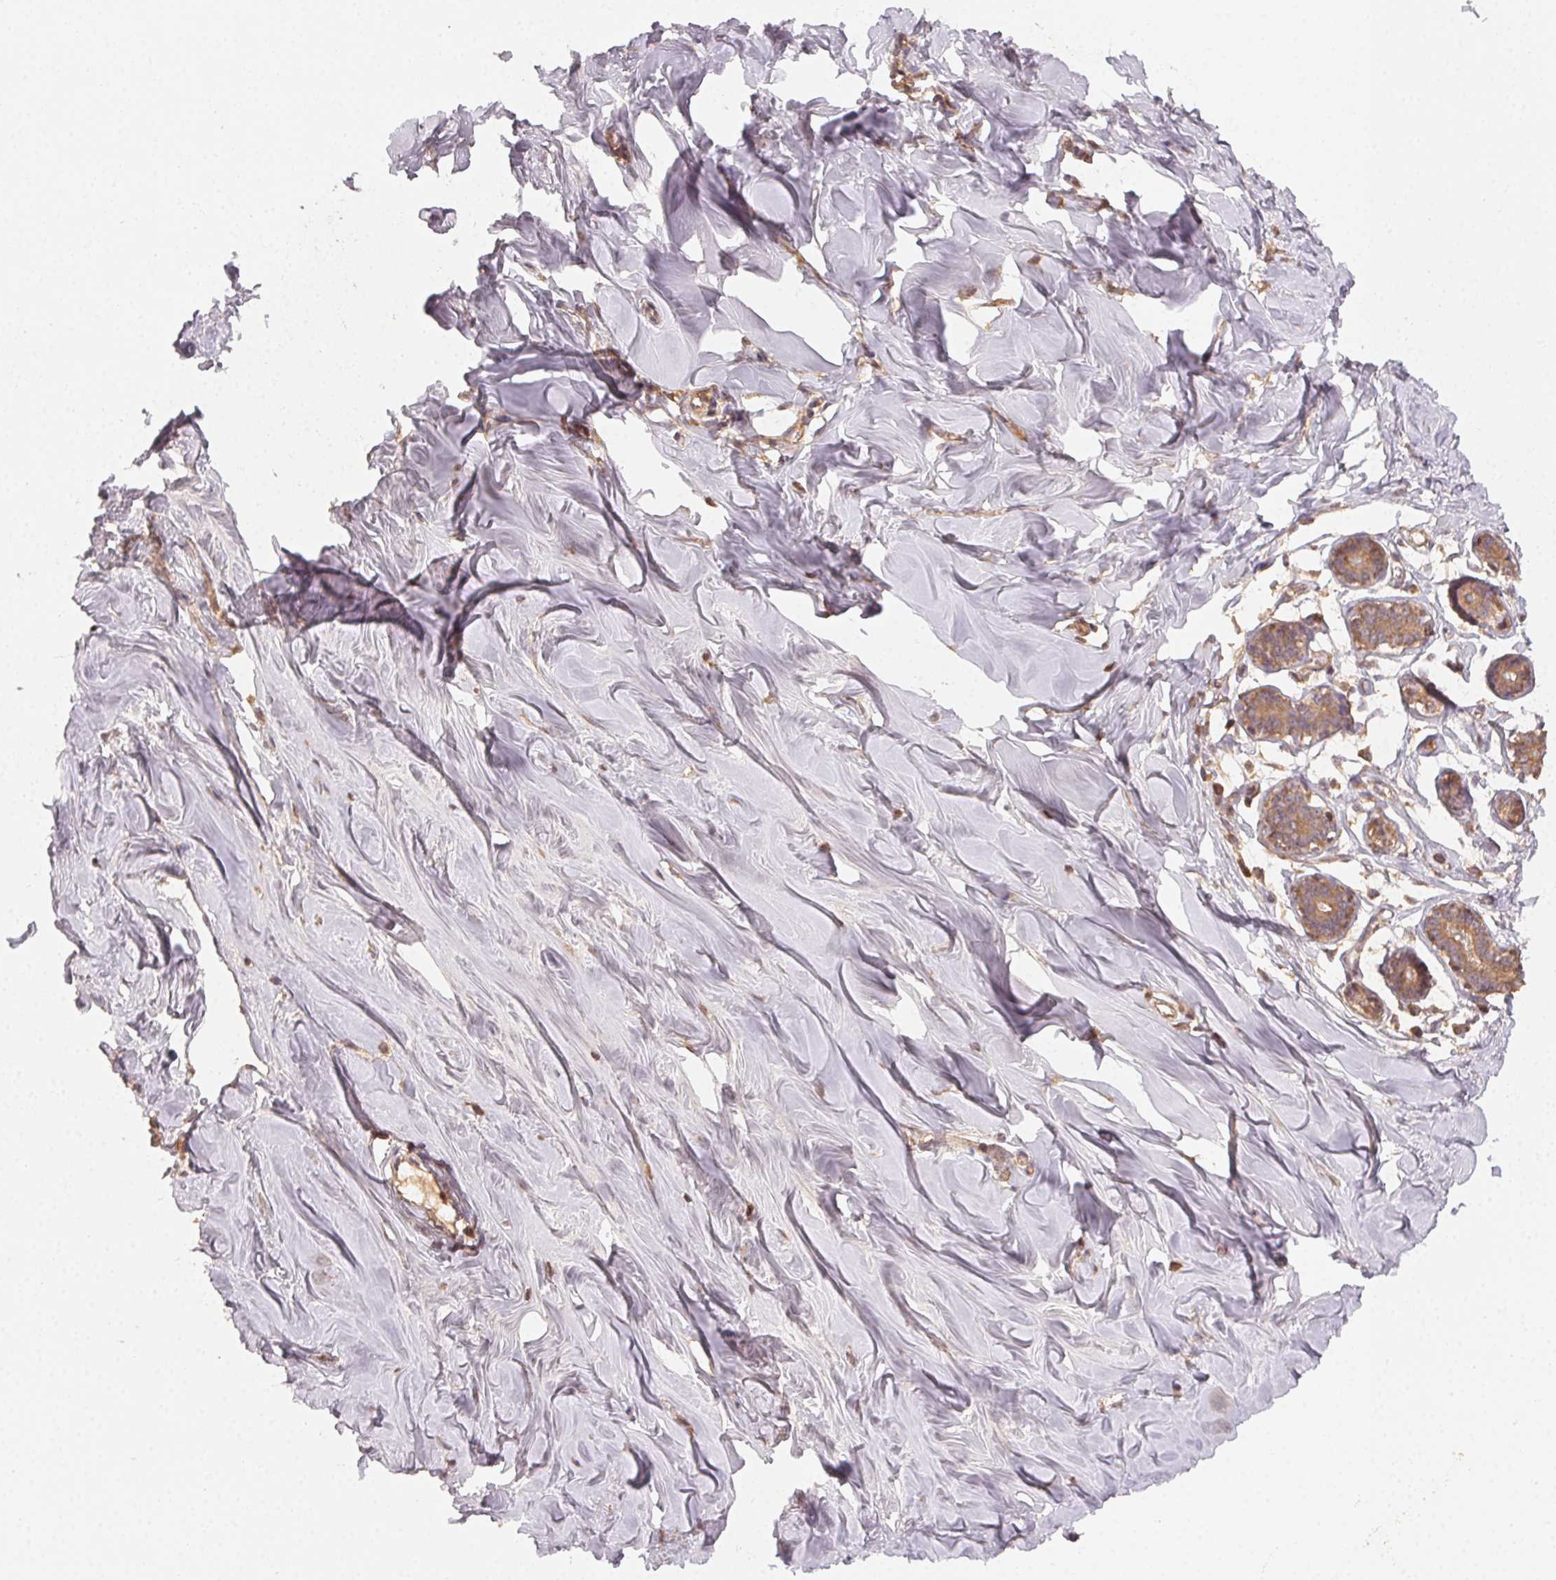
{"staining": {"intensity": "weak", "quantity": "25%-75%", "location": "cytoplasmic/membranous"}, "tissue": "breast", "cell_type": "Adipocytes", "image_type": "normal", "snomed": [{"axis": "morphology", "description": "Normal tissue, NOS"}, {"axis": "topography", "description": "Breast"}], "caption": "Breast stained with IHC displays weak cytoplasmic/membranous expression in about 25%-75% of adipocytes. (IHC, brightfield microscopy, high magnification).", "gene": "RALA", "patient": {"sex": "female", "age": 27}}